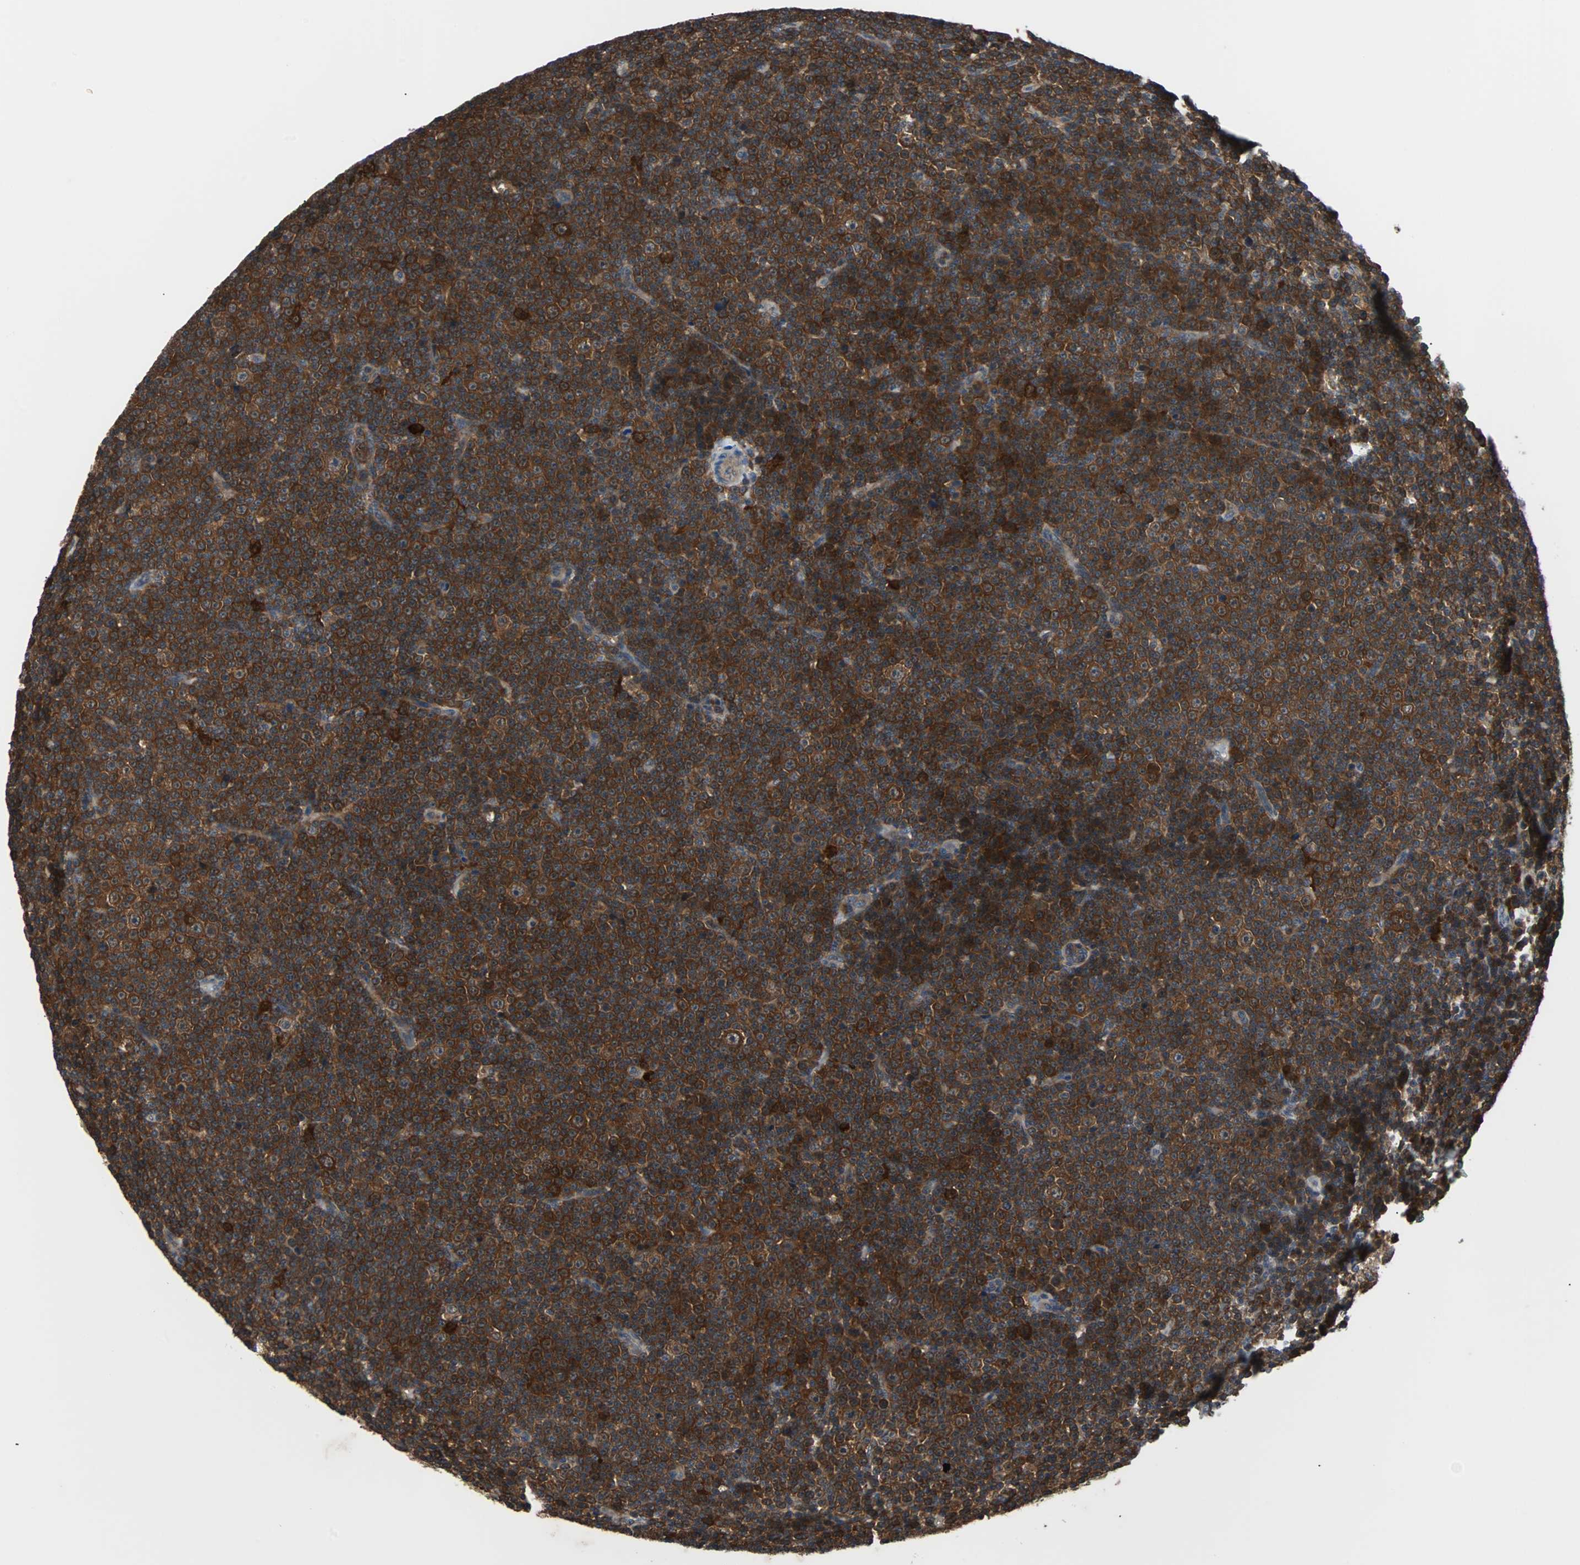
{"staining": {"intensity": "moderate", "quantity": ">75%", "location": "cytoplasmic/membranous"}, "tissue": "lymphoma", "cell_type": "Tumor cells", "image_type": "cancer", "snomed": [{"axis": "morphology", "description": "Malignant lymphoma, non-Hodgkin's type, Low grade"}, {"axis": "topography", "description": "Lymph node"}], "caption": "Human lymphoma stained with a protein marker demonstrates moderate staining in tumor cells.", "gene": "PAK1", "patient": {"sex": "female", "age": 67}}